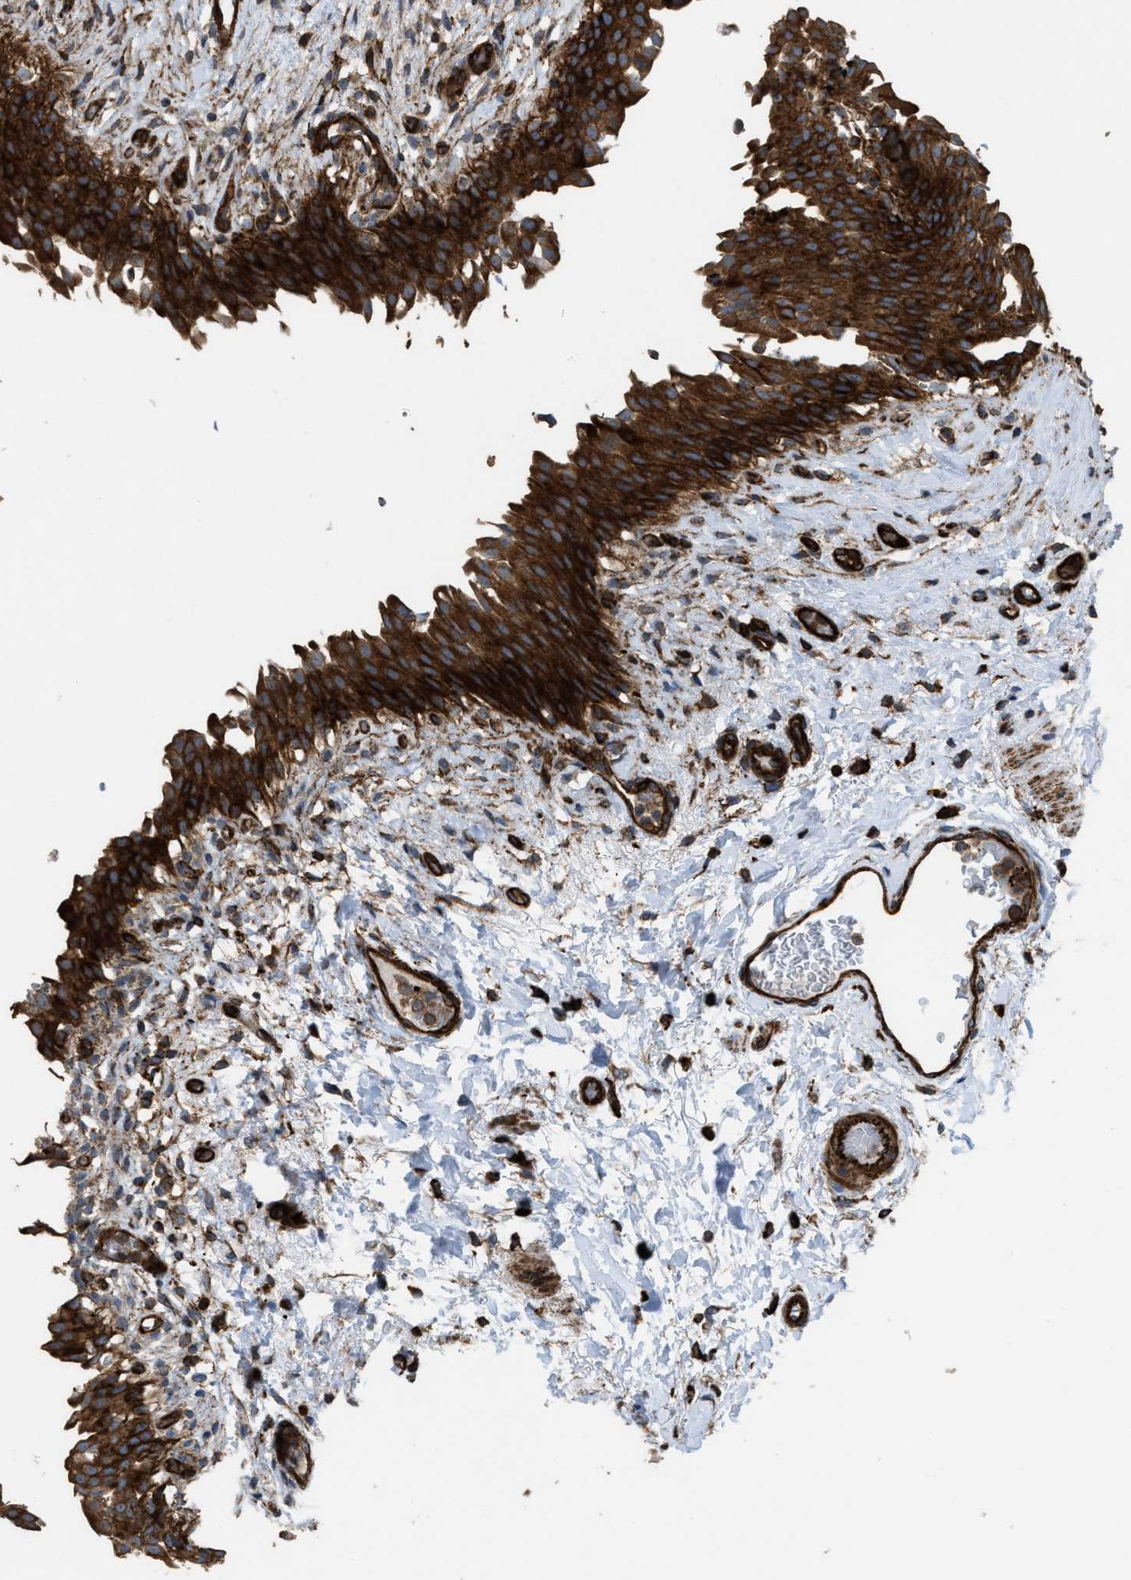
{"staining": {"intensity": "strong", "quantity": ">75%", "location": "cytoplasmic/membranous"}, "tissue": "urinary bladder", "cell_type": "Urothelial cells", "image_type": "normal", "snomed": [{"axis": "morphology", "description": "Normal tissue, NOS"}, {"axis": "topography", "description": "Urinary bladder"}], "caption": "Urinary bladder stained with DAB (3,3'-diaminobenzidine) immunohistochemistry exhibits high levels of strong cytoplasmic/membranous positivity in about >75% of urothelial cells. The staining is performed using DAB (3,3'-diaminobenzidine) brown chromogen to label protein expression. The nuclei are counter-stained blue using hematoxylin.", "gene": "EGLN1", "patient": {"sex": "female", "age": 60}}